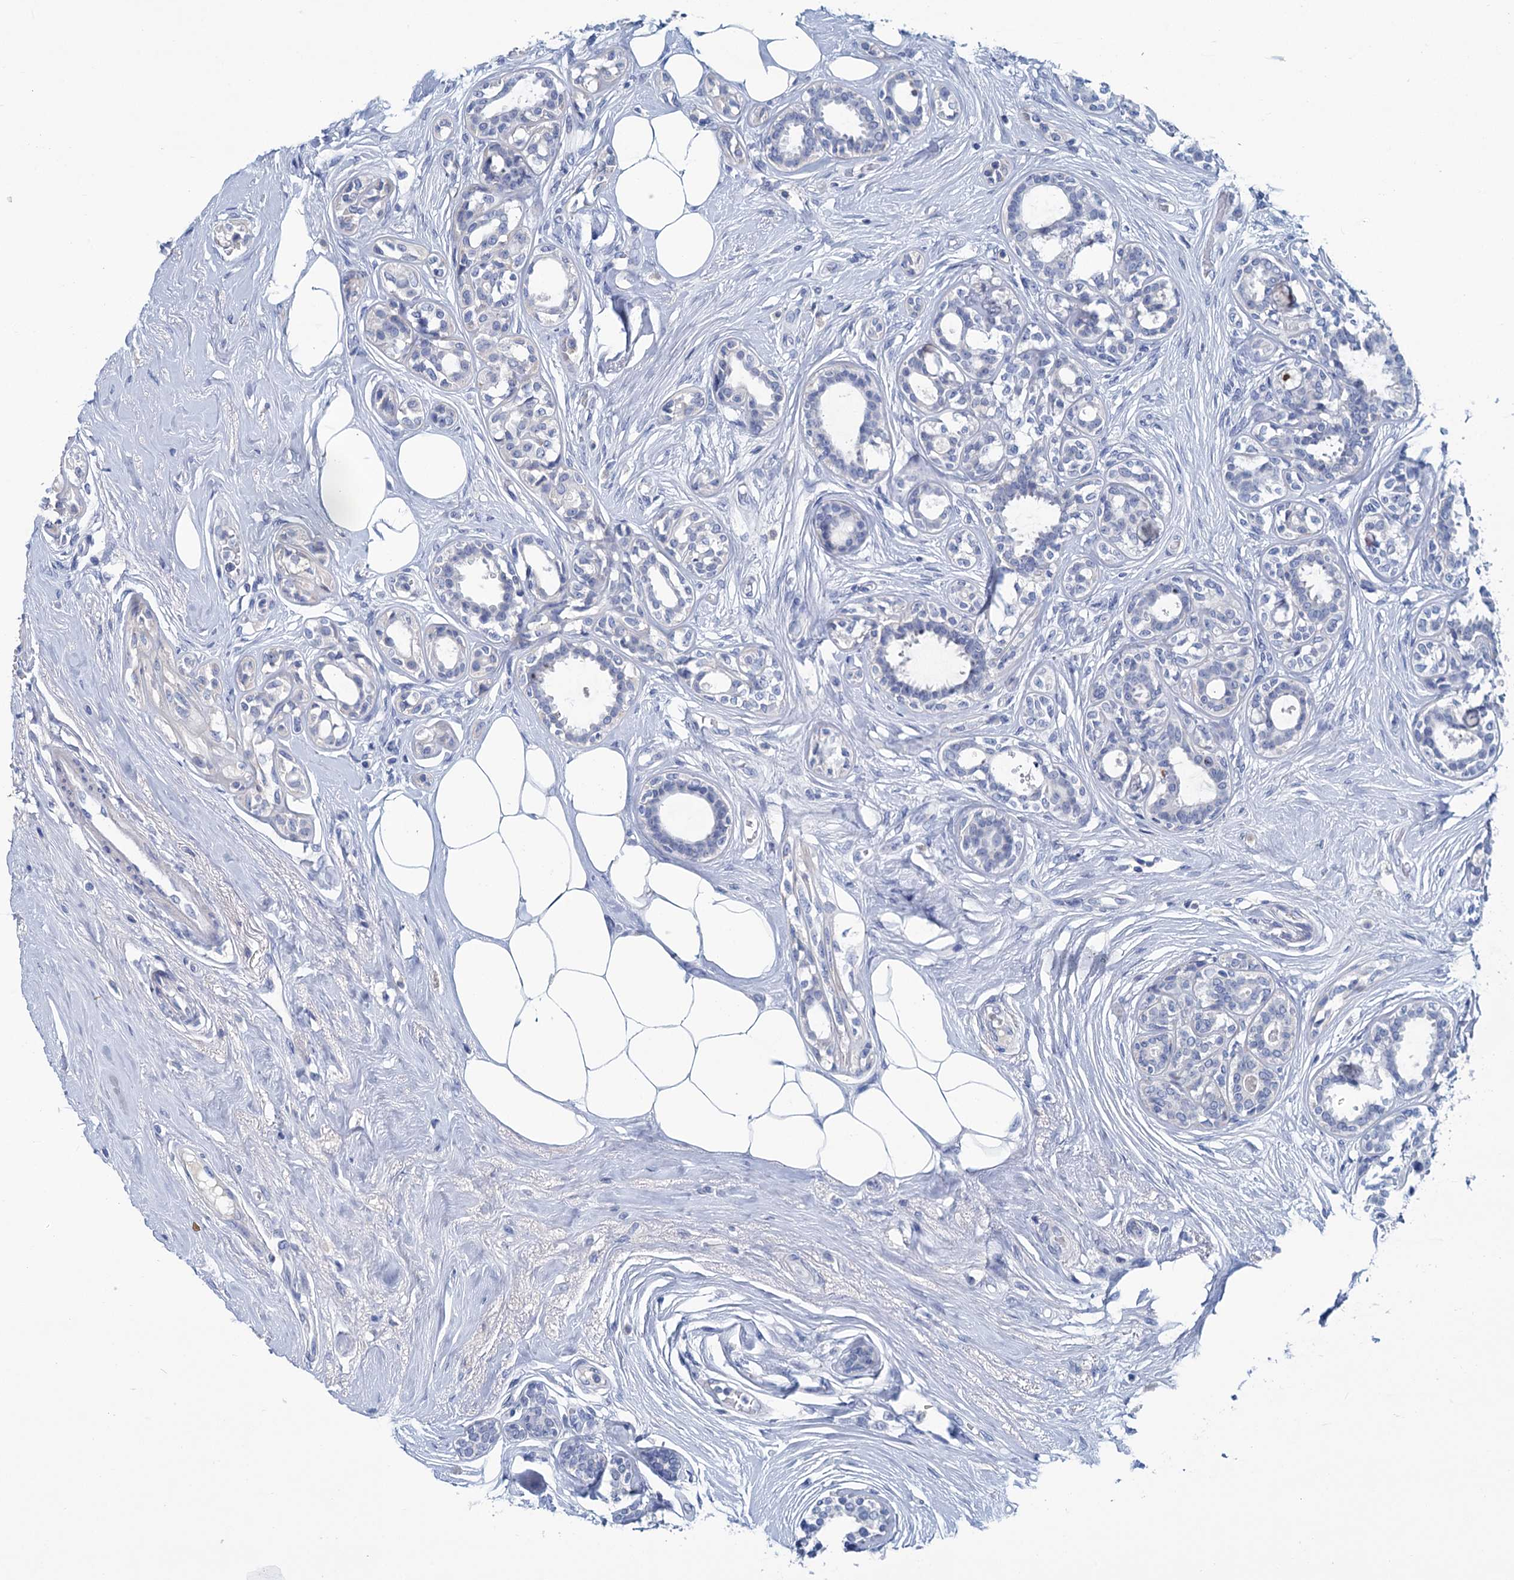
{"staining": {"intensity": "negative", "quantity": "none", "location": "none"}, "tissue": "breast cancer", "cell_type": "Tumor cells", "image_type": "cancer", "snomed": [{"axis": "morphology", "description": "Lobular carcinoma"}, {"axis": "topography", "description": "Breast"}], "caption": "Protein analysis of breast lobular carcinoma shows no significant staining in tumor cells.", "gene": "MYOZ3", "patient": {"sex": "female", "age": 51}}